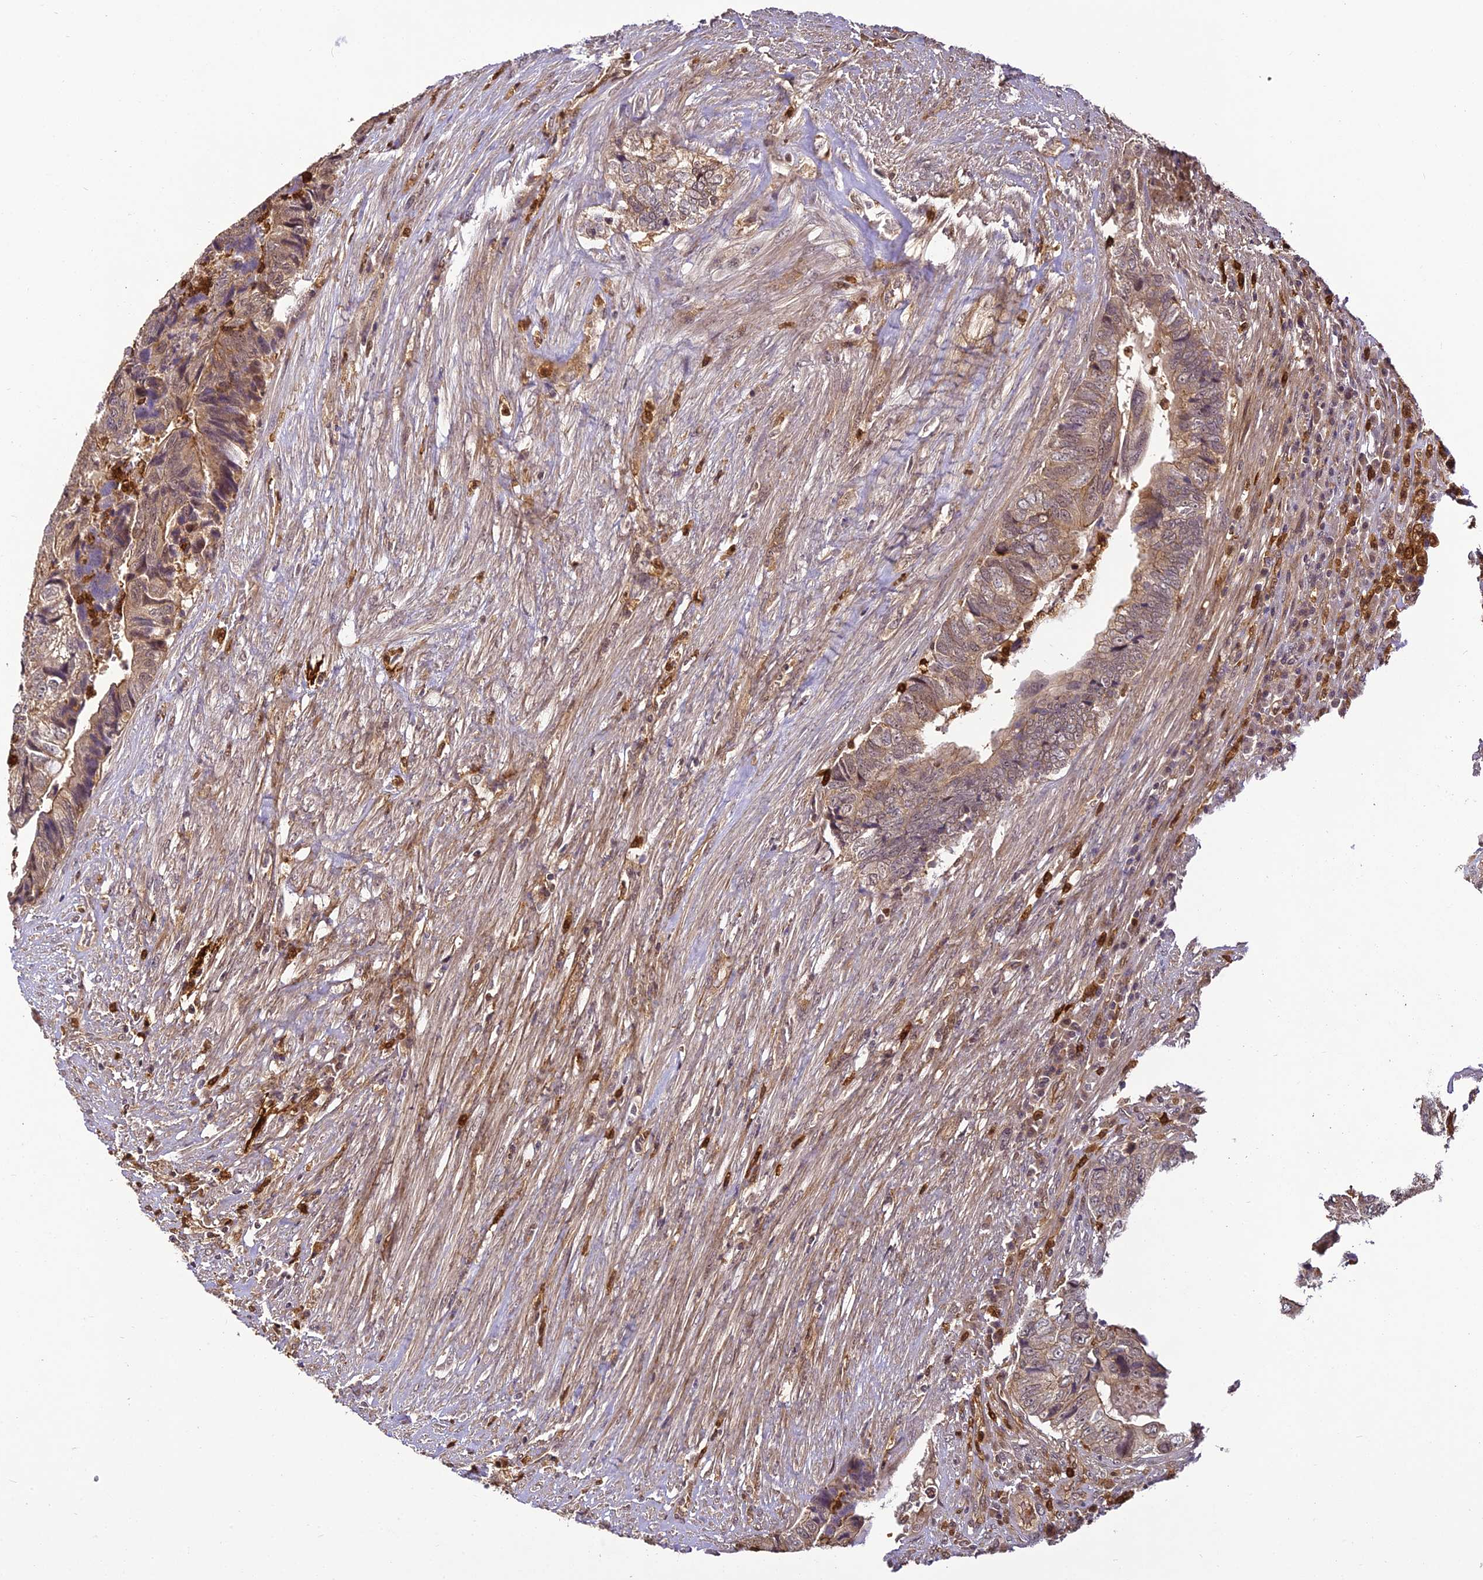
{"staining": {"intensity": "weak", "quantity": "25%-75%", "location": "cytoplasmic/membranous"}, "tissue": "colorectal cancer", "cell_type": "Tumor cells", "image_type": "cancer", "snomed": [{"axis": "morphology", "description": "Adenocarcinoma, NOS"}, {"axis": "topography", "description": "Colon"}], "caption": "Adenocarcinoma (colorectal) tissue reveals weak cytoplasmic/membranous staining in about 25%-75% of tumor cells, visualized by immunohistochemistry. (DAB IHC with brightfield microscopy, high magnification).", "gene": "BCDIN3D", "patient": {"sex": "female", "age": 67}}